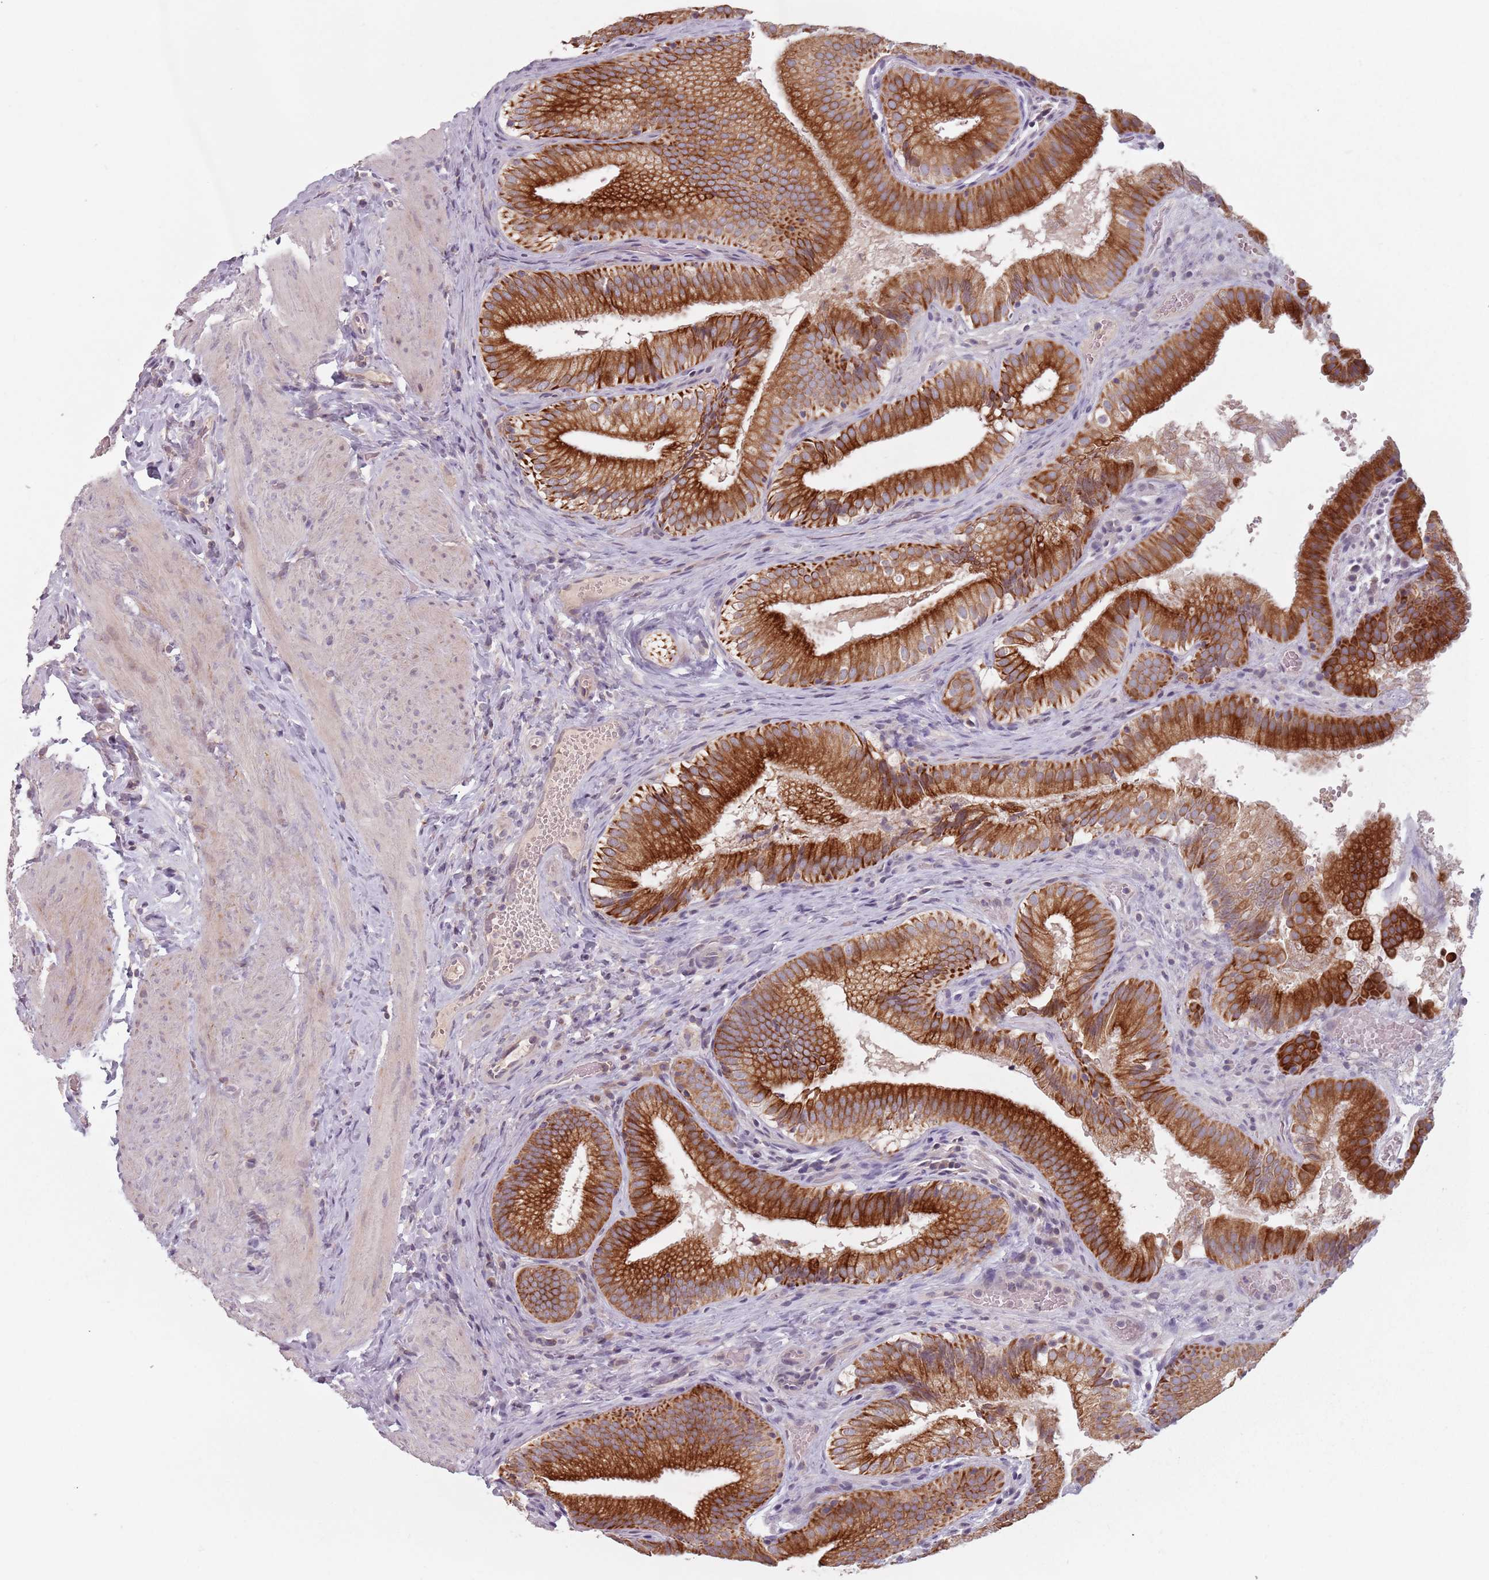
{"staining": {"intensity": "strong", "quantity": ">75%", "location": "cytoplasmic/membranous"}, "tissue": "gallbladder", "cell_type": "Glandular cells", "image_type": "normal", "snomed": [{"axis": "morphology", "description": "Normal tissue, NOS"}, {"axis": "topography", "description": "Gallbladder"}], "caption": "Protein staining shows strong cytoplasmic/membranous staining in about >75% of glandular cells in unremarkable gallbladder. (IHC, brightfield microscopy, high magnification).", "gene": "ADAL", "patient": {"sex": "female", "age": 30}}